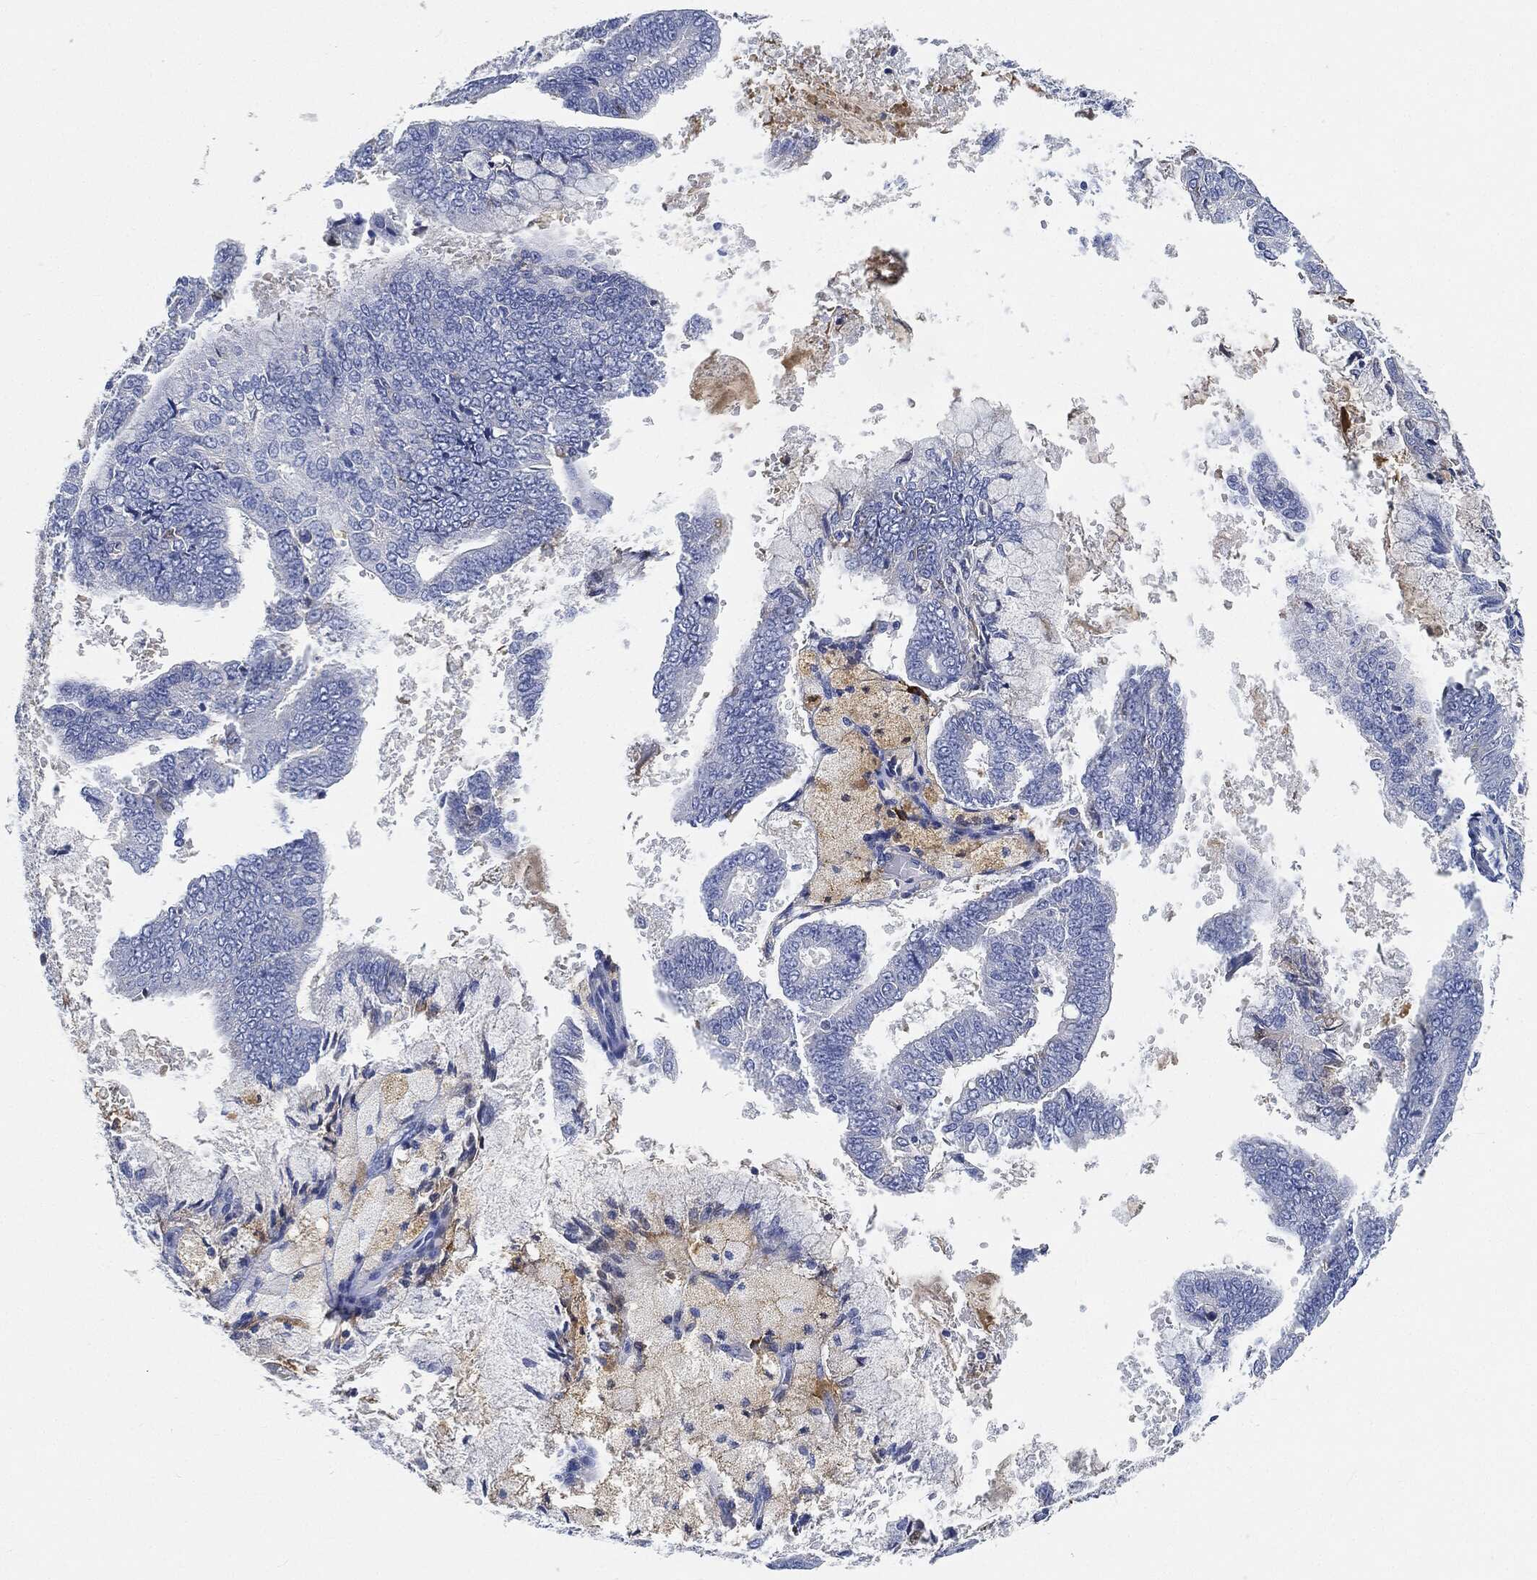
{"staining": {"intensity": "negative", "quantity": "none", "location": "none"}, "tissue": "endometrial cancer", "cell_type": "Tumor cells", "image_type": "cancer", "snomed": [{"axis": "morphology", "description": "Adenocarcinoma, NOS"}, {"axis": "topography", "description": "Endometrium"}], "caption": "IHC photomicrograph of human endometrial cancer (adenocarcinoma) stained for a protein (brown), which displays no expression in tumor cells.", "gene": "IGLV6-57", "patient": {"sex": "female", "age": 63}}